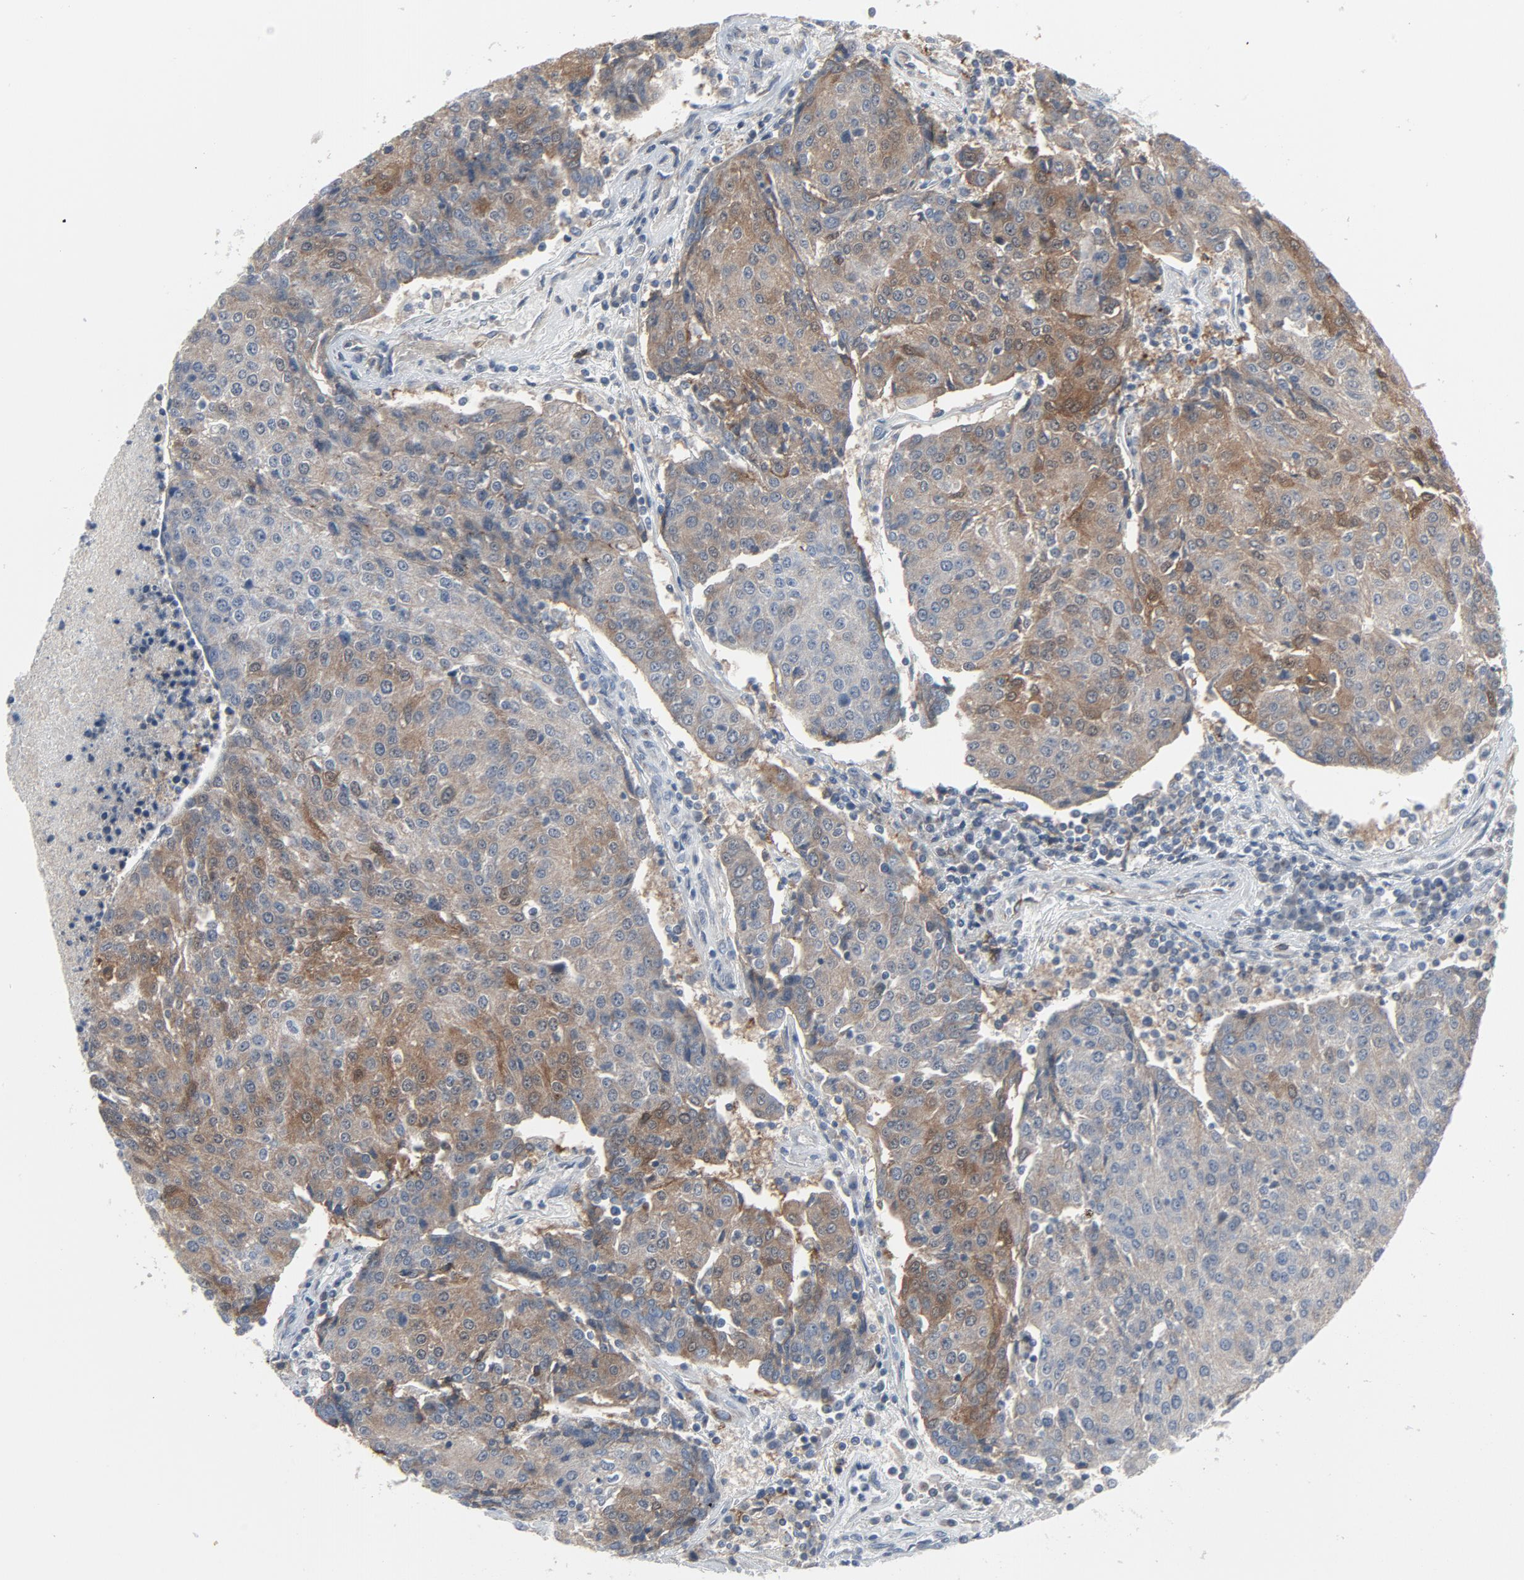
{"staining": {"intensity": "weak", "quantity": ">75%", "location": "cytoplasmic/membranous"}, "tissue": "urothelial cancer", "cell_type": "Tumor cells", "image_type": "cancer", "snomed": [{"axis": "morphology", "description": "Urothelial carcinoma, High grade"}, {"axis": "topography", "description": "Urinary bladder"}], "caption": "Protein staining demonstrates weak cytoplasmic/membranous positivity in approximately >75% of tumor cells in urothelial cancer. (DAB IHC with brightfield microscopy, high magnification).", "gene": "GPX2", "patient": {"sex": "female", "age": 85}}